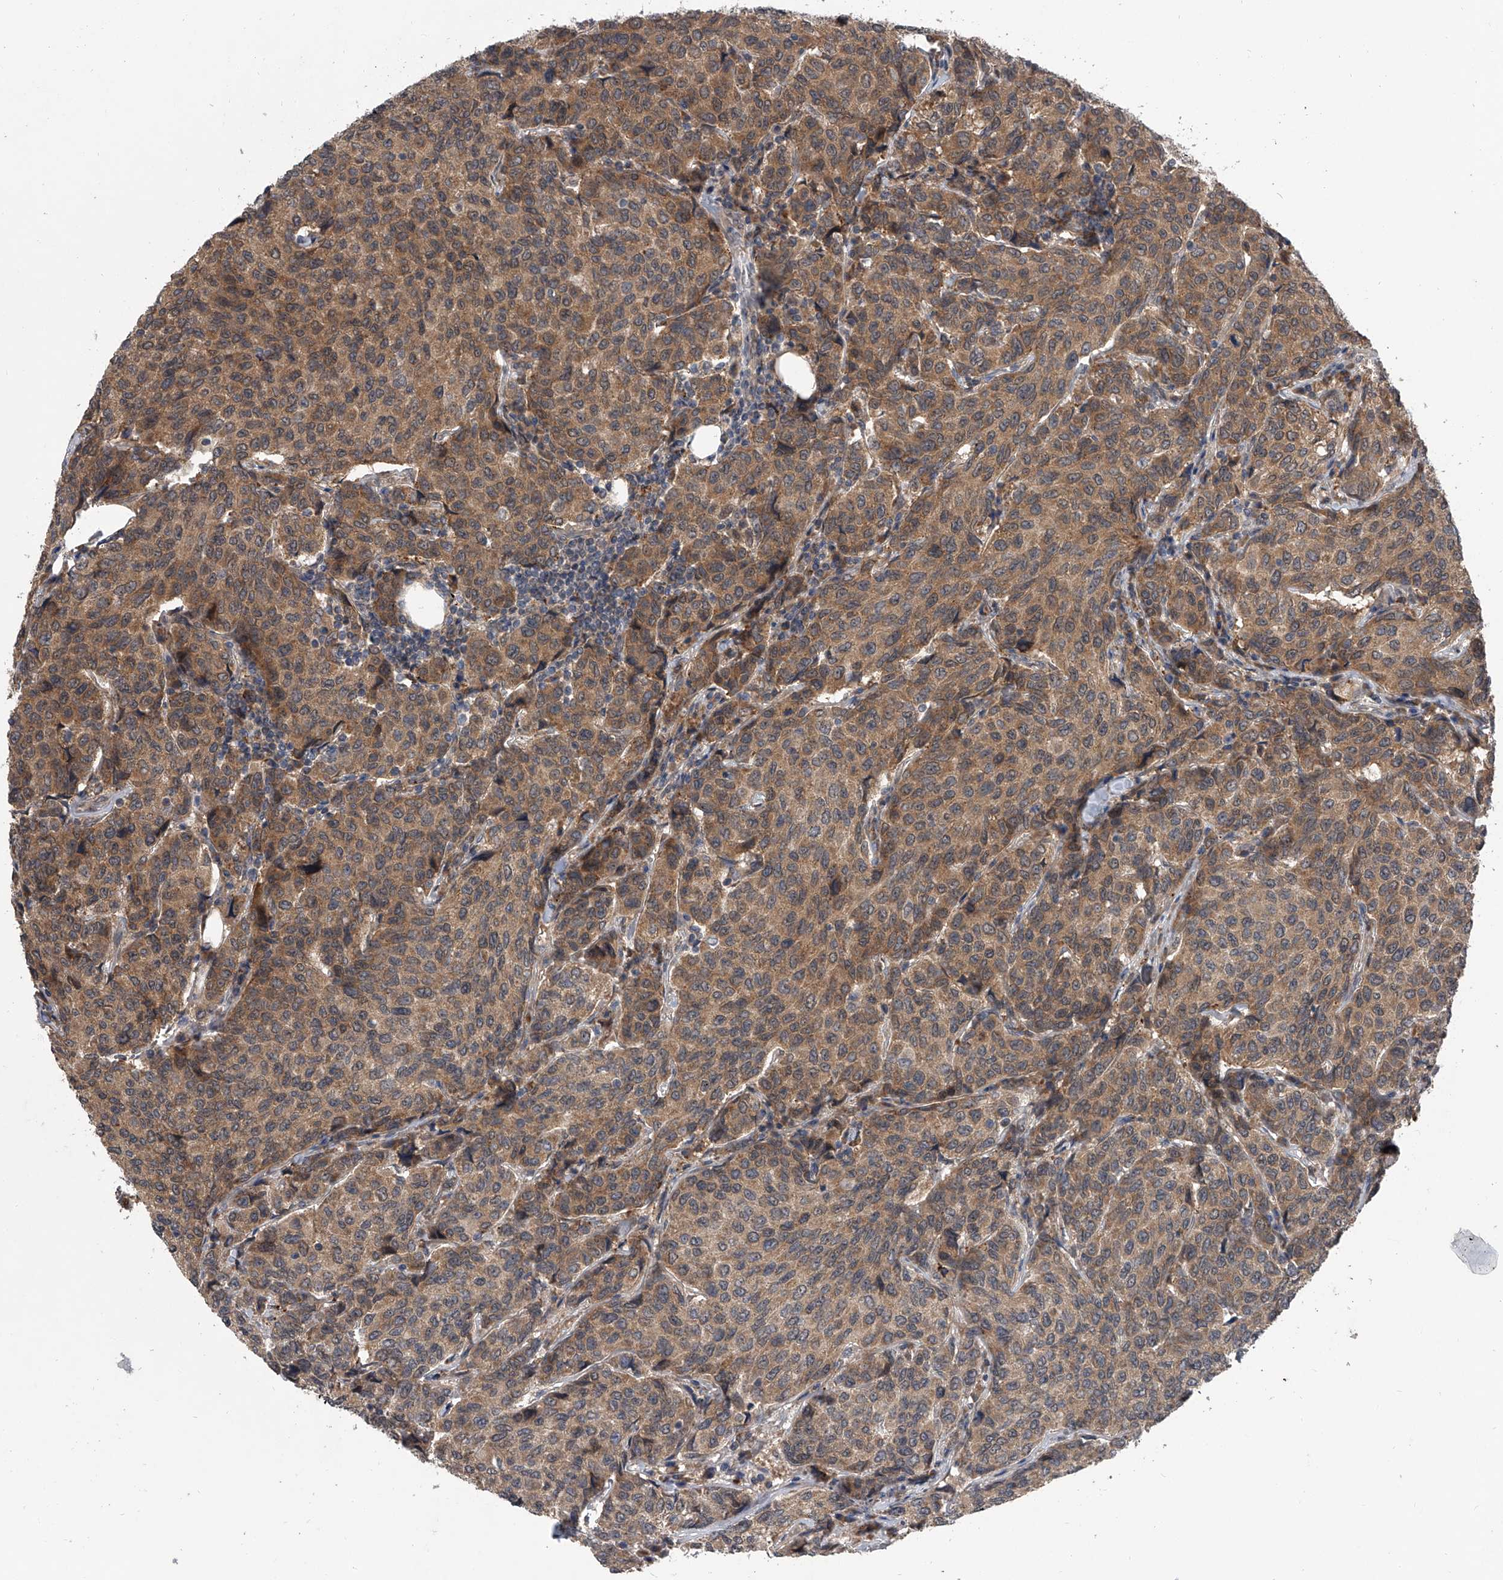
{"staining": {"intensity": "moderate", "quantity": ">75%", "location": "cytoplasmic/membranous"}, "tissue": "breast cancer", "cell_type": "Tumor cells", "image_type": "cancer", "snomed": [{"axis": "morphology", "description": "Duct carcinoma"}, {"axis": "topography", "description": "Breast"}], "caption": "Tumor cells demonstrate moderate cytoplasmic/membranous staining in approximately >75% of cells in breast cancer.", "gene": "GEMIN8", "patient": {"sex": "female", "age": 55}}